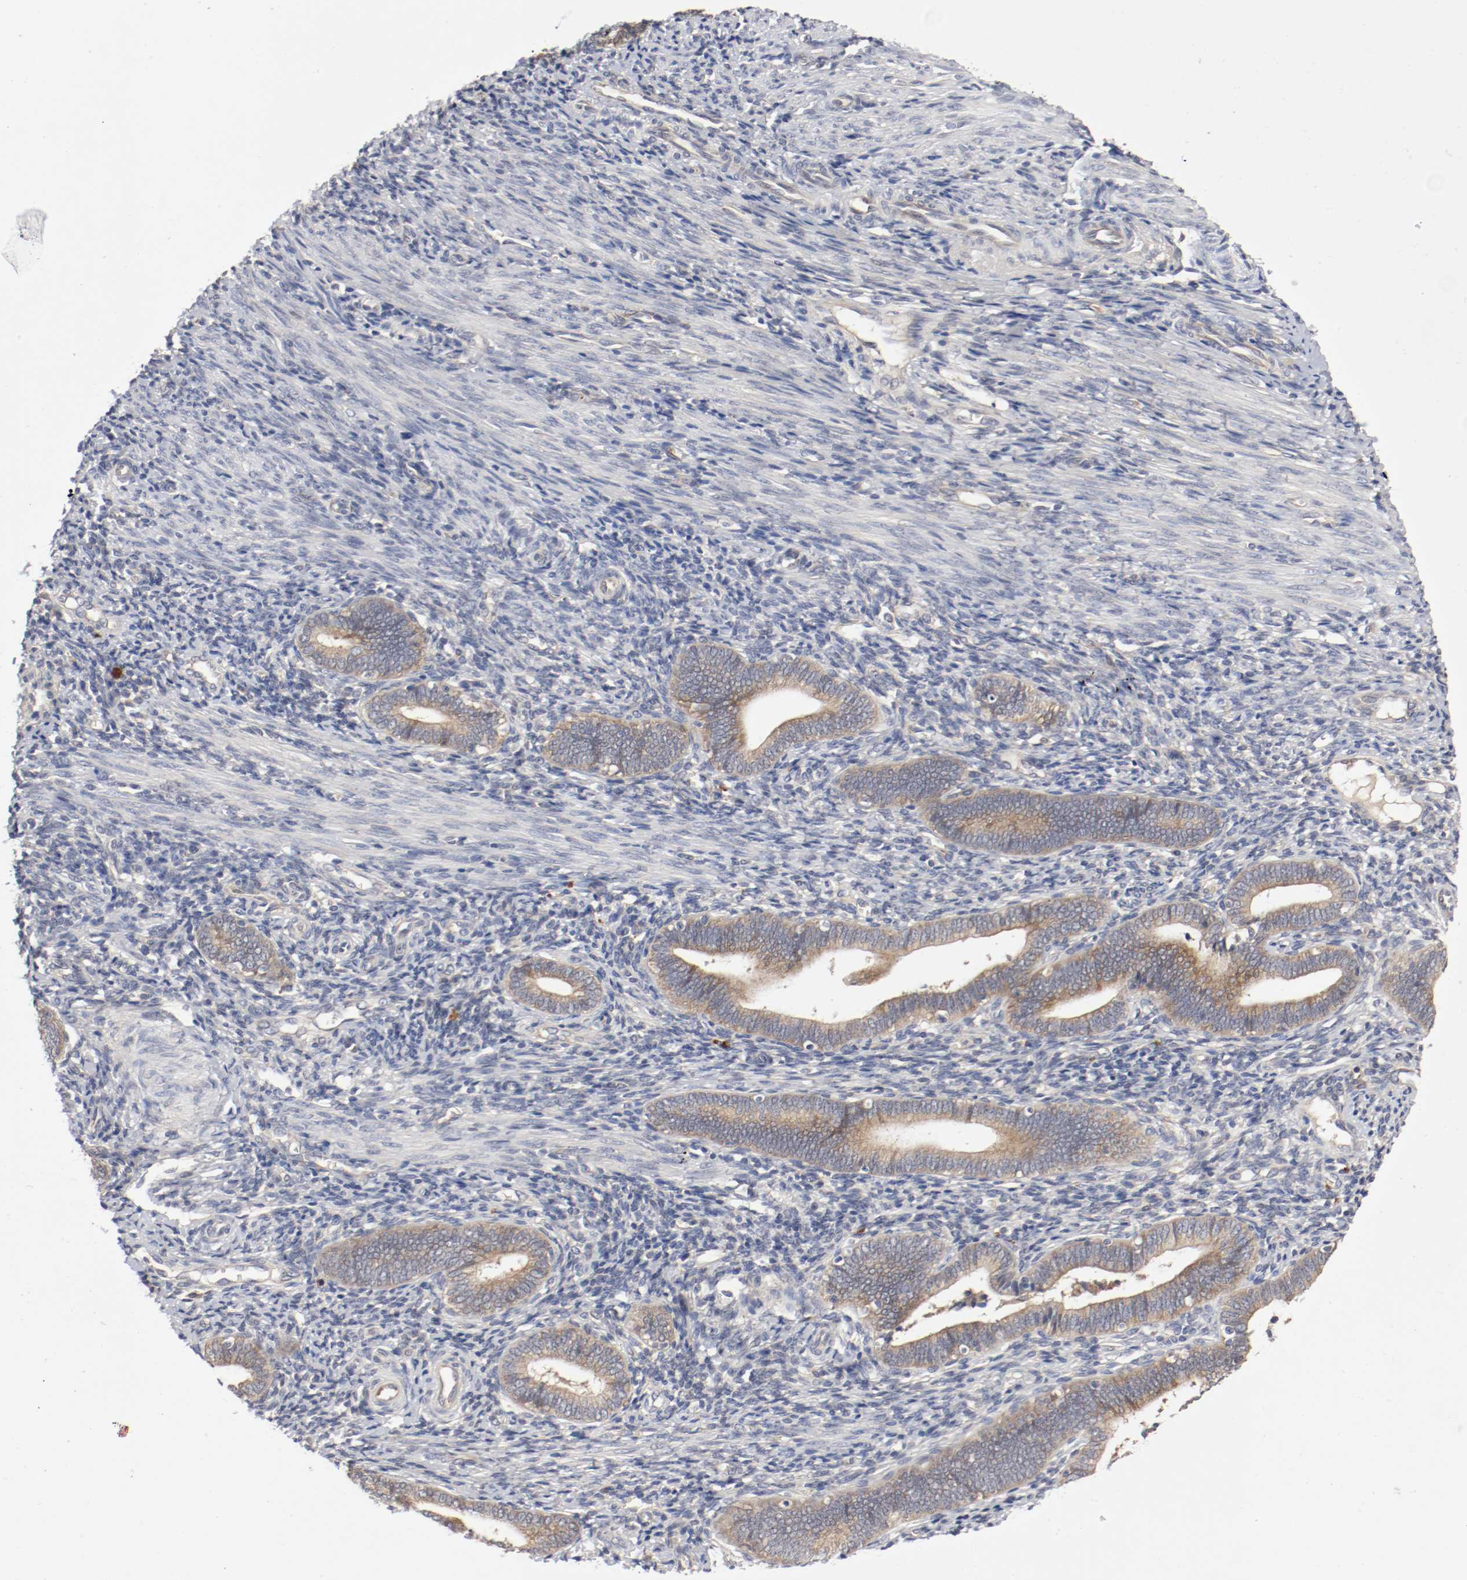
{"staining": {"intensity": "negative", "quantity": "none", "location": "none"}, "tissue": "endometrium", "cell_type": "Cells in endometrial stroma", "image_type": "normal", "snomed": [{"axis": "morphology", "description": "Normal tissue, NOS"}, {"axis": "topography", "description": "Uterus"}, {"axis": "topography", "description": "Endometrium"}], "caption": "A photomicrograph of human endometrium is negative for staining in cells in endometrial stroma.", "gene": "REN", "patient": {"sex": "female", "age": 33}}